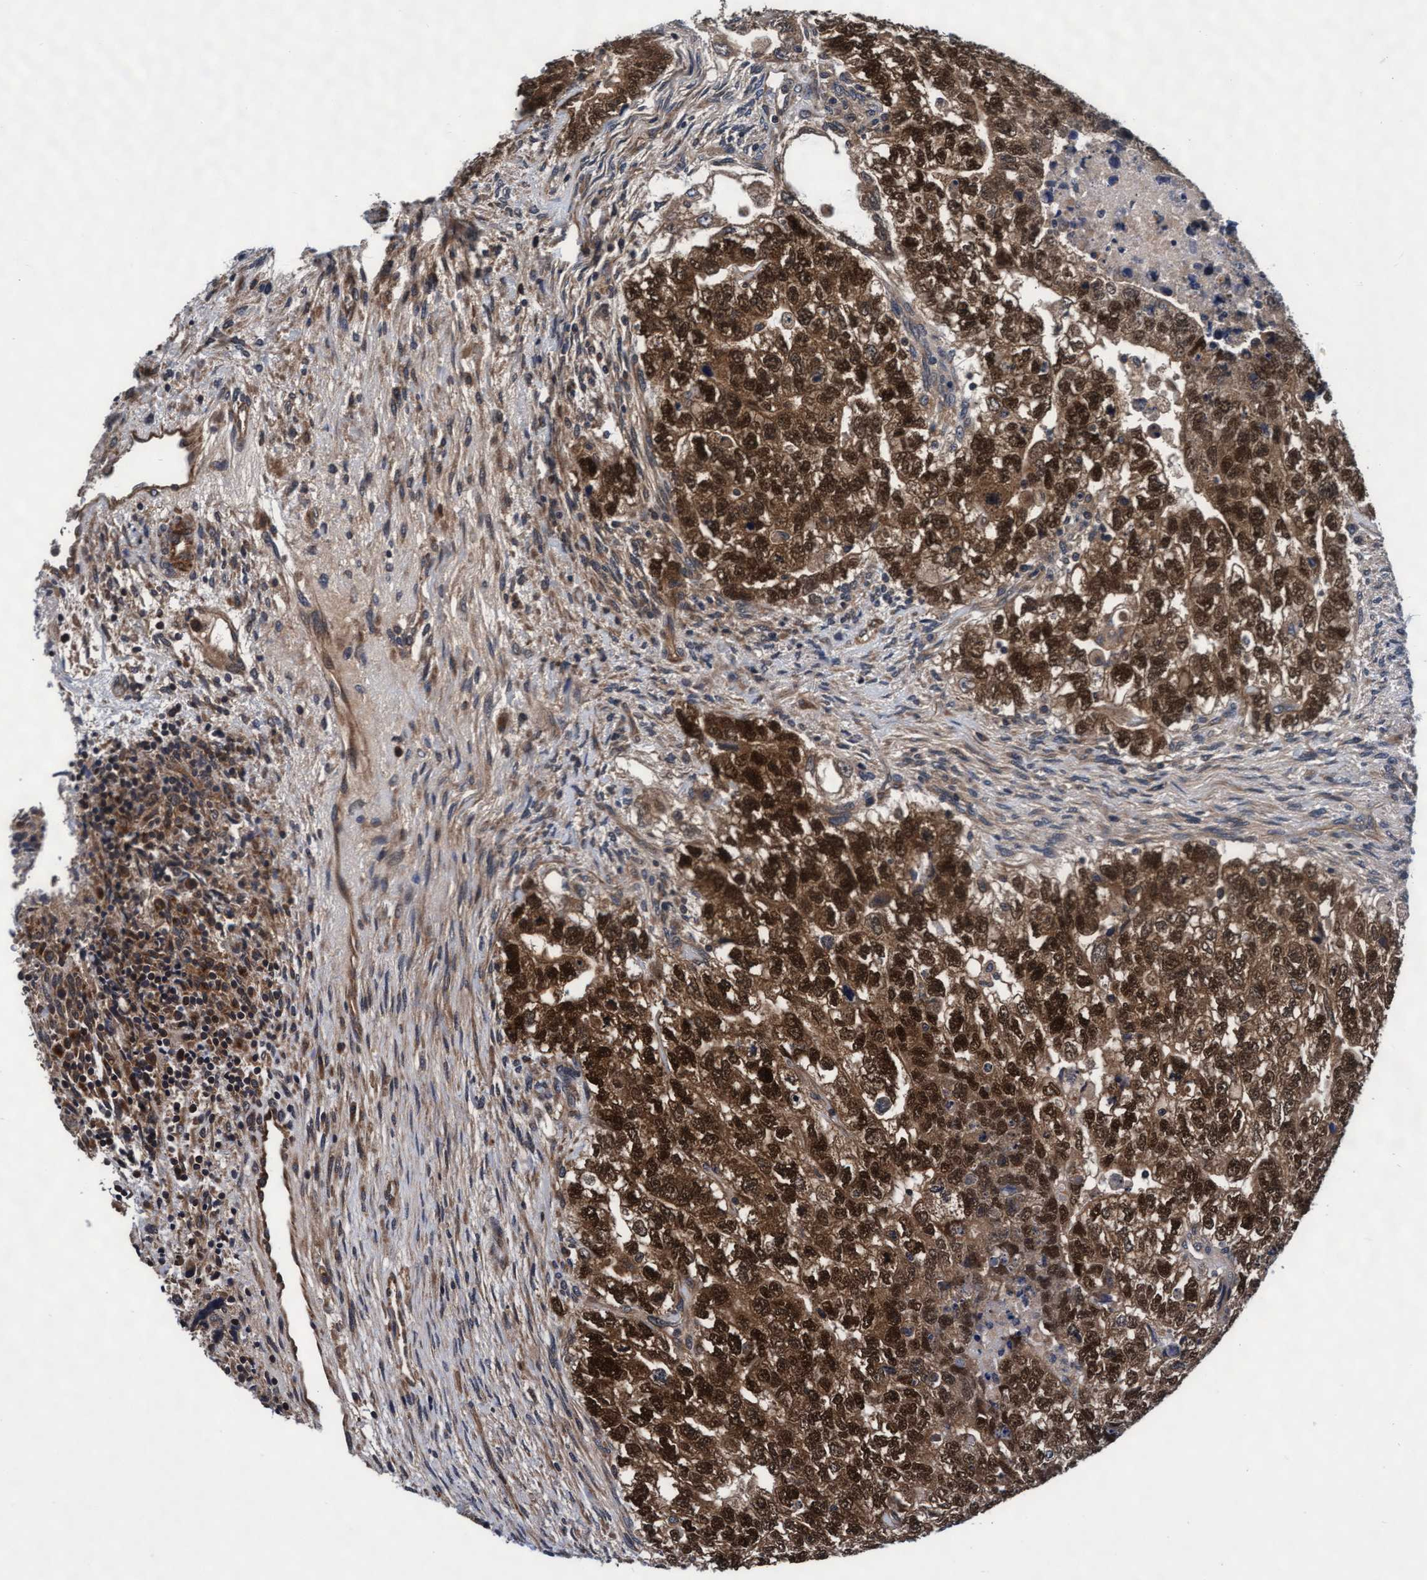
{"staining": {"intensity": "strong", "quantity": ">75%", "location": "cytoplasmic/membranous,nuclear"}, "tissue": "testis cancer", "cell_type": "Tumor cells", "image_type": "cancer", "snomed": [{"axis": "morphology", "description": "Carcinoma, Embryonal, NOS"}, {"axis": "topography", "description": "Testis"}], "caption": "IHC photomicrograph of embryonal carcinoma (testis) stained for a protein (brown), which reveals high levels of strong cytoplasmic/membranous and nuclear staining in about >75% of tumor cells.", "gene": "EFCAB13", "patient": {"sex": "male", "age": 36}}